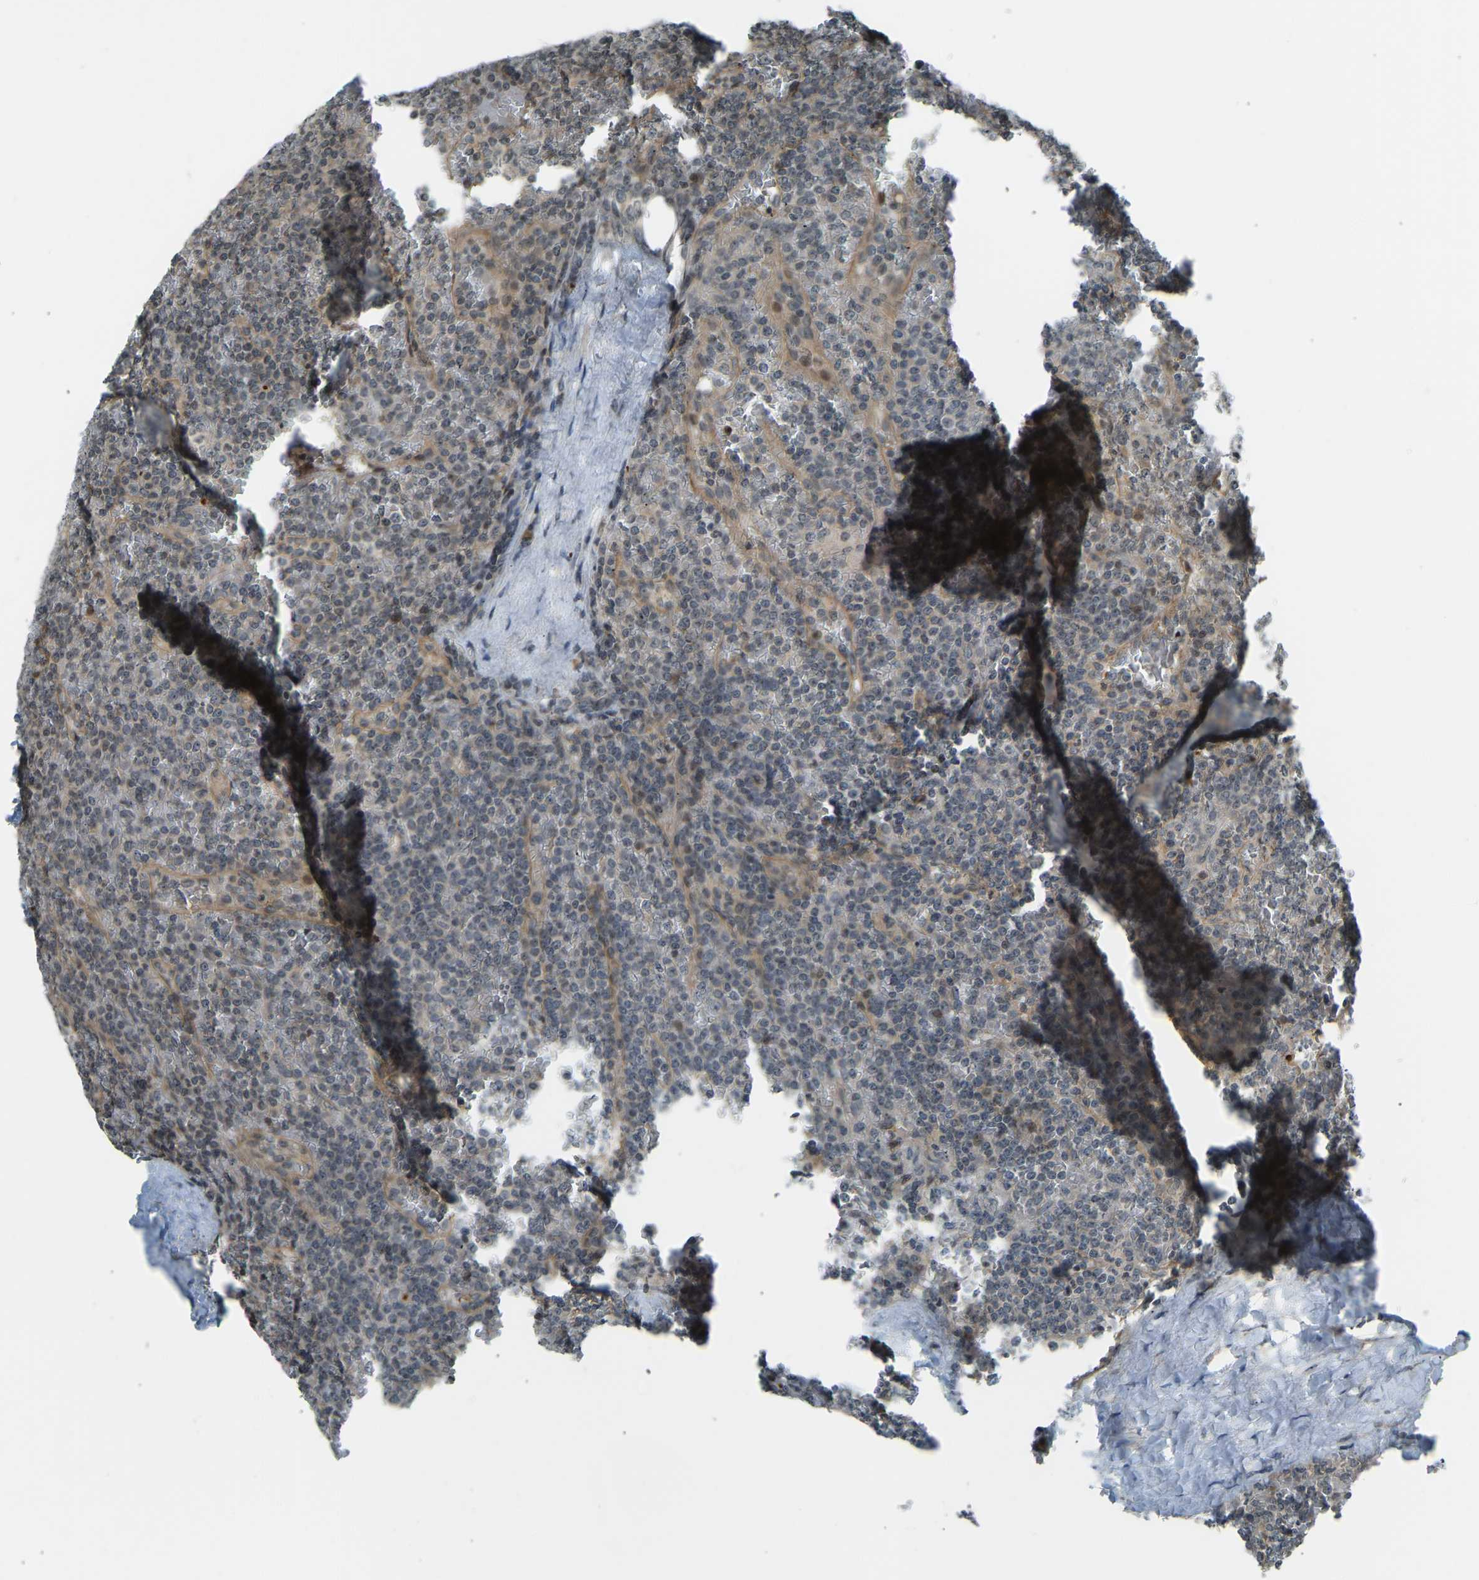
{"staining": {"intensity": "negative", "quantity": "none", "location": "none"}, "tissue": "lymphoma", "cell_type": "Tumor cells", "image_type": "cancer", "snomed": [{"axis": "morphology", "description": "Malignant lymphoma, non-Hodgkin's type, Low grade"}, {"axis": "topography", "description": "Spleen"}], "caption": "This is an immunohistochemistry (IHC) micrograph of human lymphoma. There is no expression in tumor cells.", "gene": "SVOPL", "patient": {"sex": "female", "age": 19}}